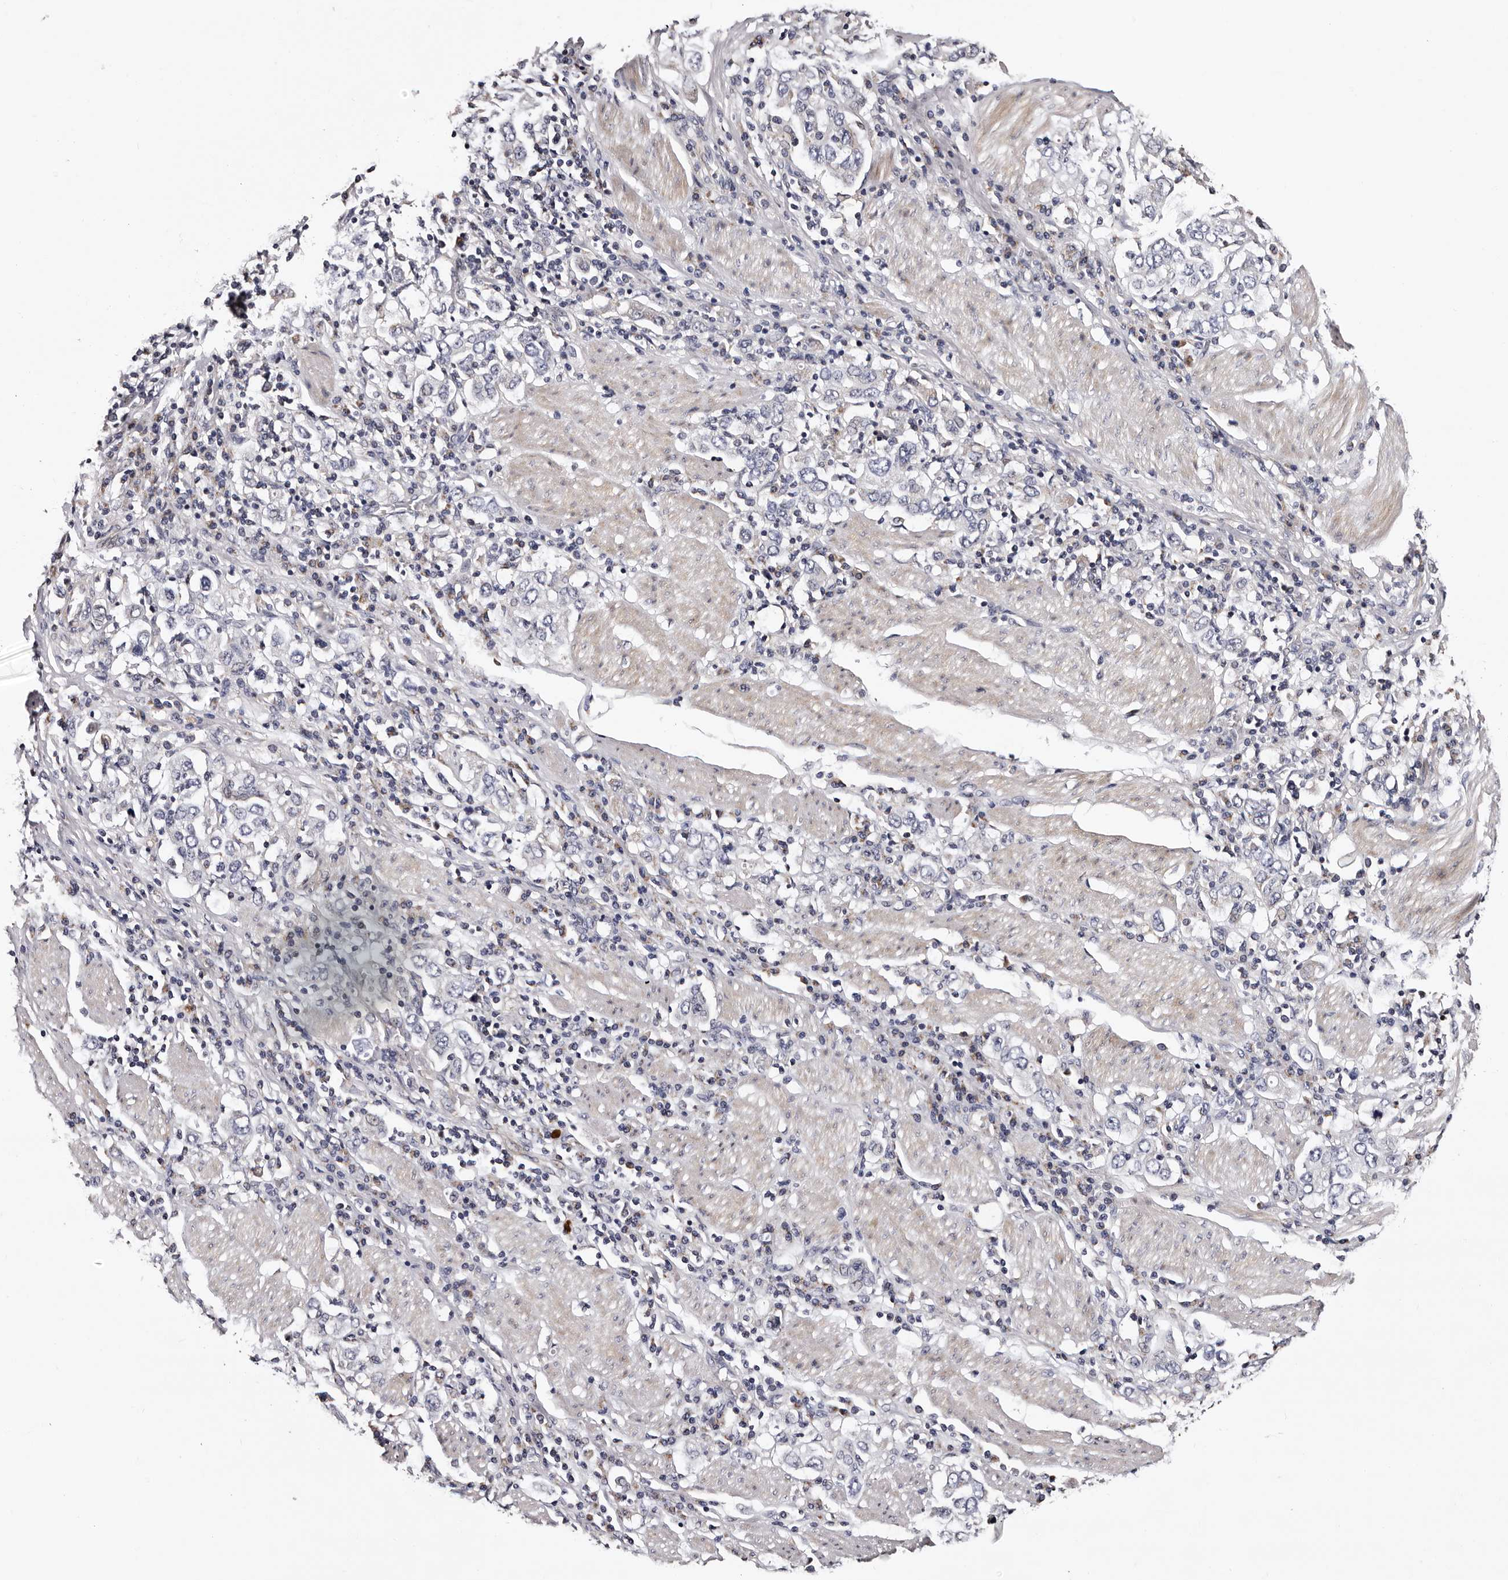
{"staining": {"intensity": "negative", "quantity": "none", "location": "none"}, "tissue": "stomach cancer", "cell_type": "Tumor cells", "image_type": "cancer", "snomed": [{"axis": "morphology", "description": "Adenocarcinoma, NOS"}, {"axis": "topography", "description": "Stomach, upper"}], "caption": "Immunohistochemistry (IHC) image of stomach cancer (adenocarcinoma) stained for a protein (brown), which demonstrates no staining in tumor cells.", "gene": "TAF4B", "patient": {"sex": "male", "age": 62}}